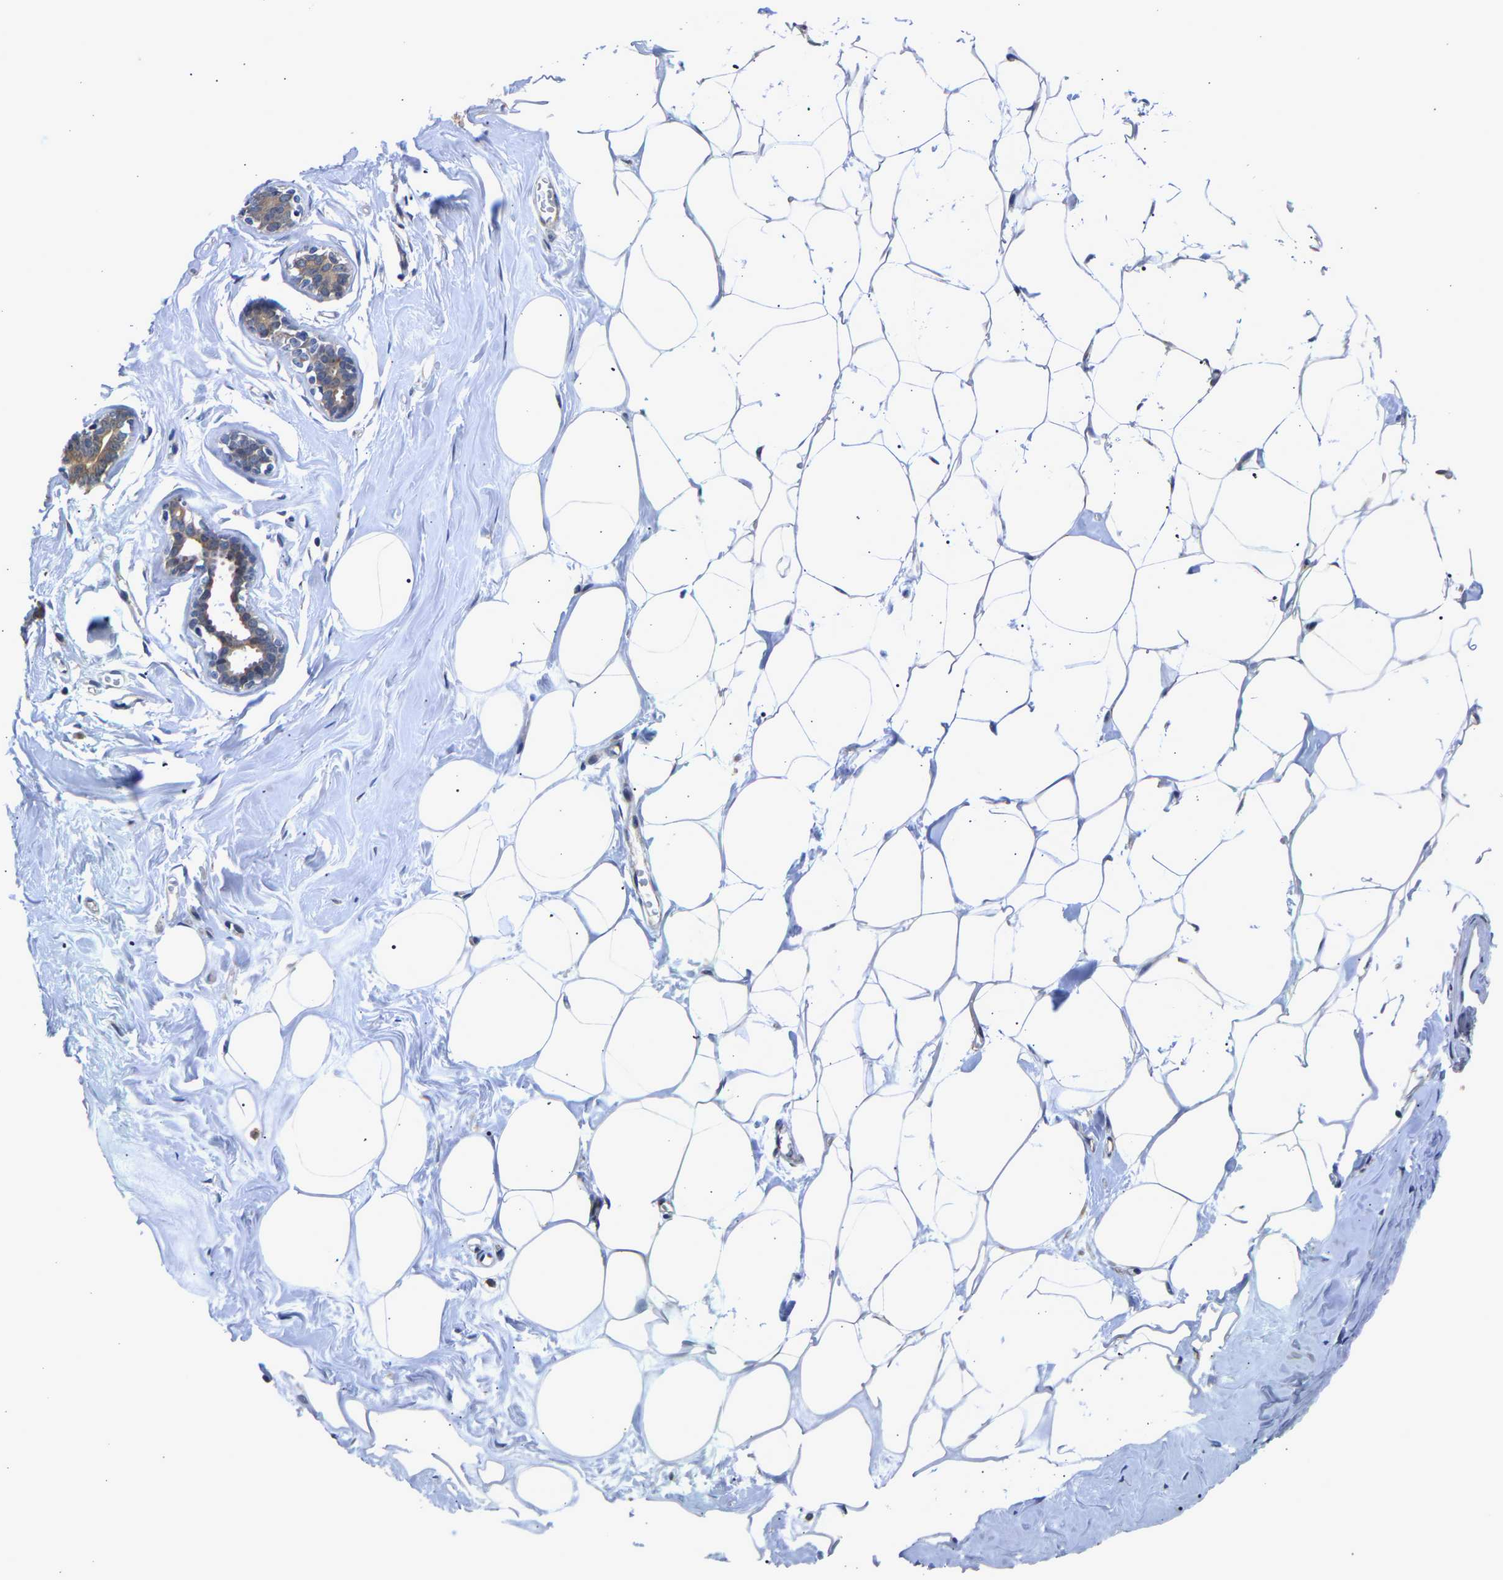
{"staining": {"intensity": "negative", "quantity": "none", "location": "none"}, "tissue": "adipose tissue", "cell_type": "Adipocytes", "image_type": "normal", "snomed": [{"axis": "morphology", "description": "Normal tissue, NOS"}, {"axis": "morphology", "description": "Fibrosis, NOS"}, {"axis": "topography", "description": "Breast"}, {"axis": "topography", "description": "Adipose tissue"}], "caption": "The photomicrograph demonstrates no staining of adipocytes in normal adipose tissue.", "gene": "CCDC6", "patient": {"sex": "female", "age": 39}}